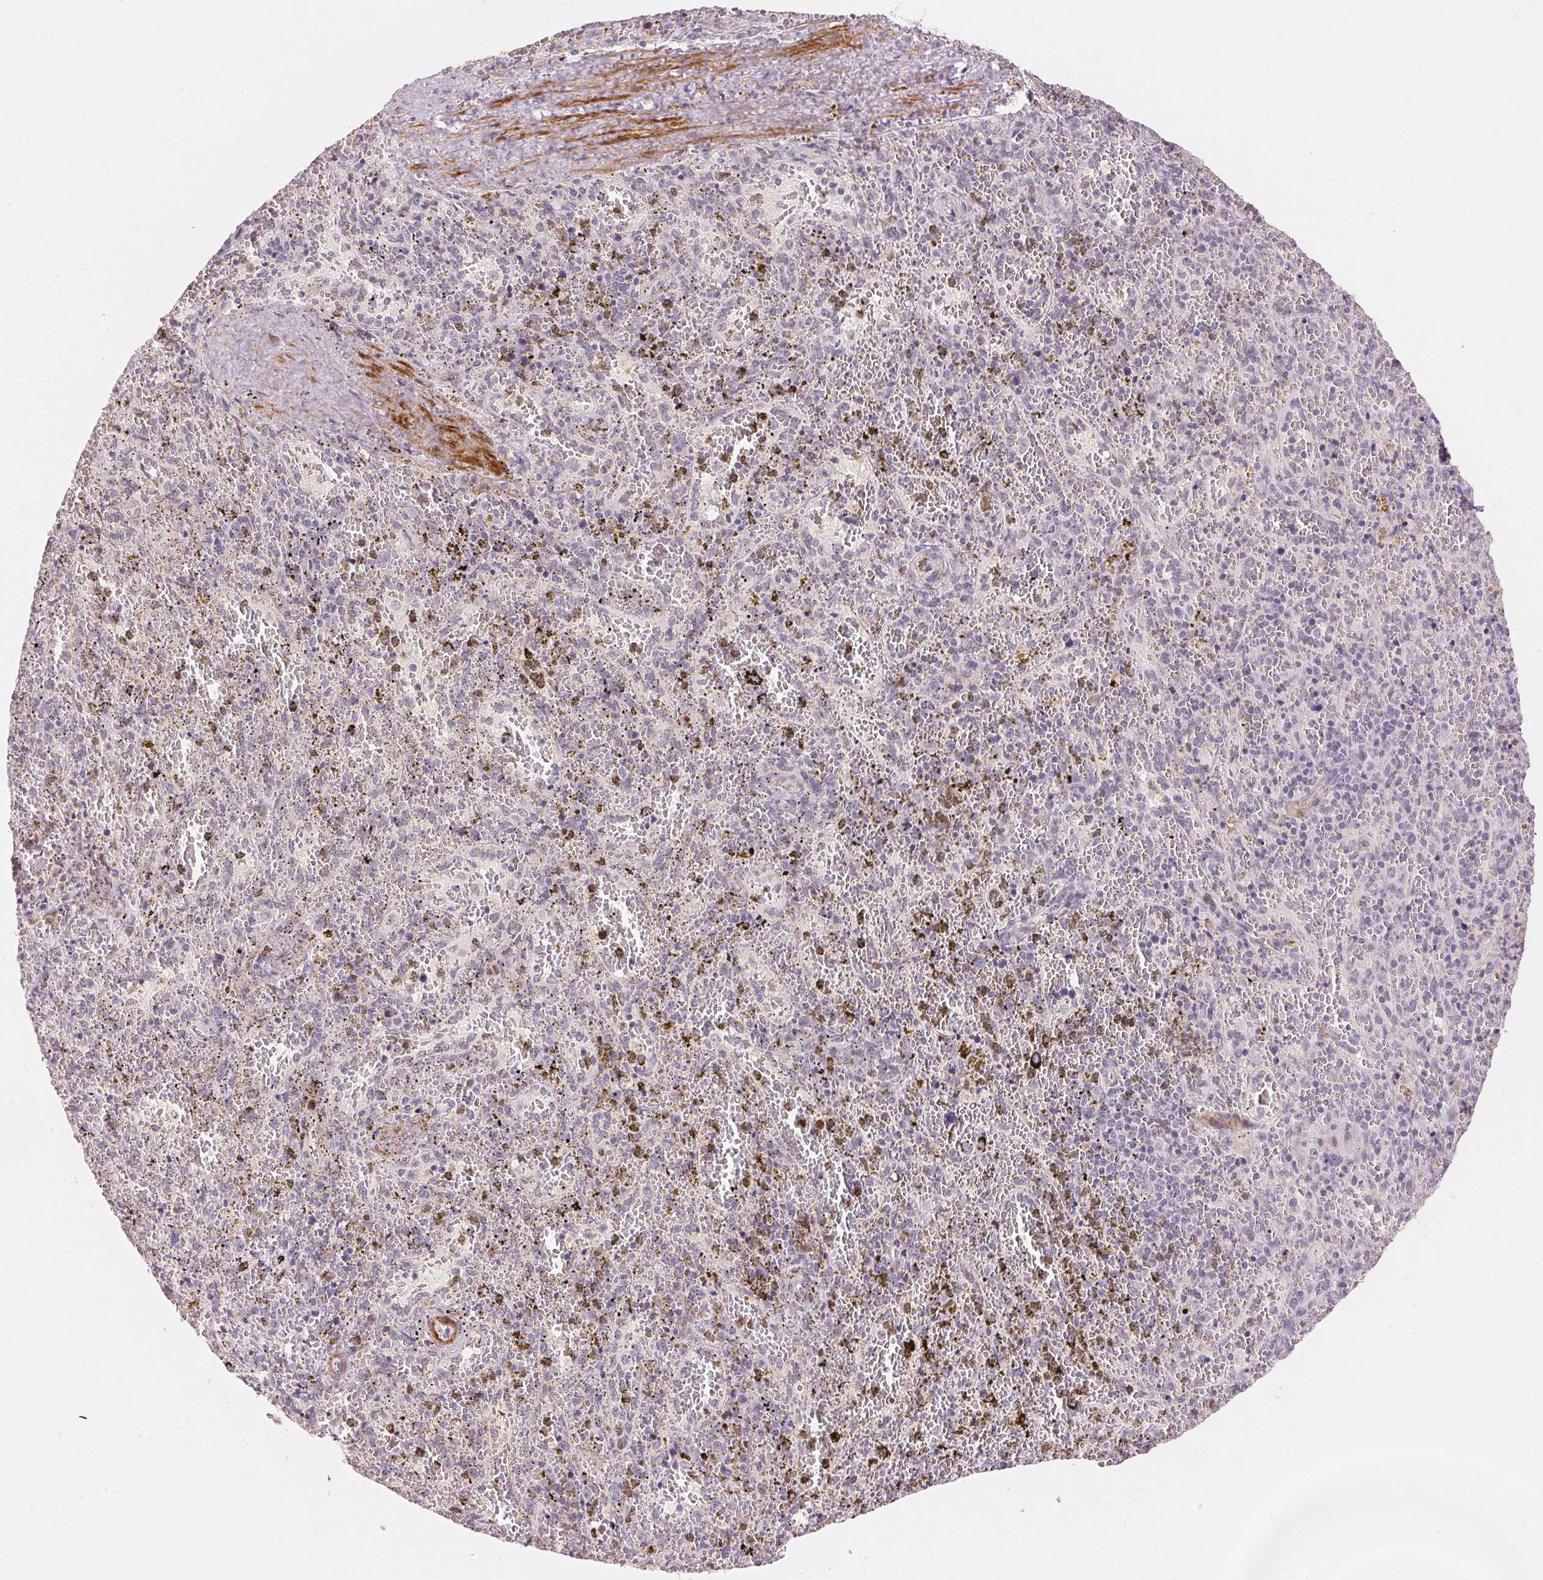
{"staining": {"intensity": "negative", "quantity": "none", "location": "none"}, "tissue": "spleen", "cell_type": "Cells in red pulp", "image_type": "normal", "snomed": [{"axis": "morphology", "description": "Normal tissue, NOS"}, {"axis": "topography", "description": "Spleen"}], "caption": "This micrograph is of unremarkable spleen stained with immunohistochemistry to label a protein in brown with the nuclei are counter-stained blue. There is no staining in cells in red pulp.", "gene": "SMTN", "patient": {"sex": "female", "age": 50}}